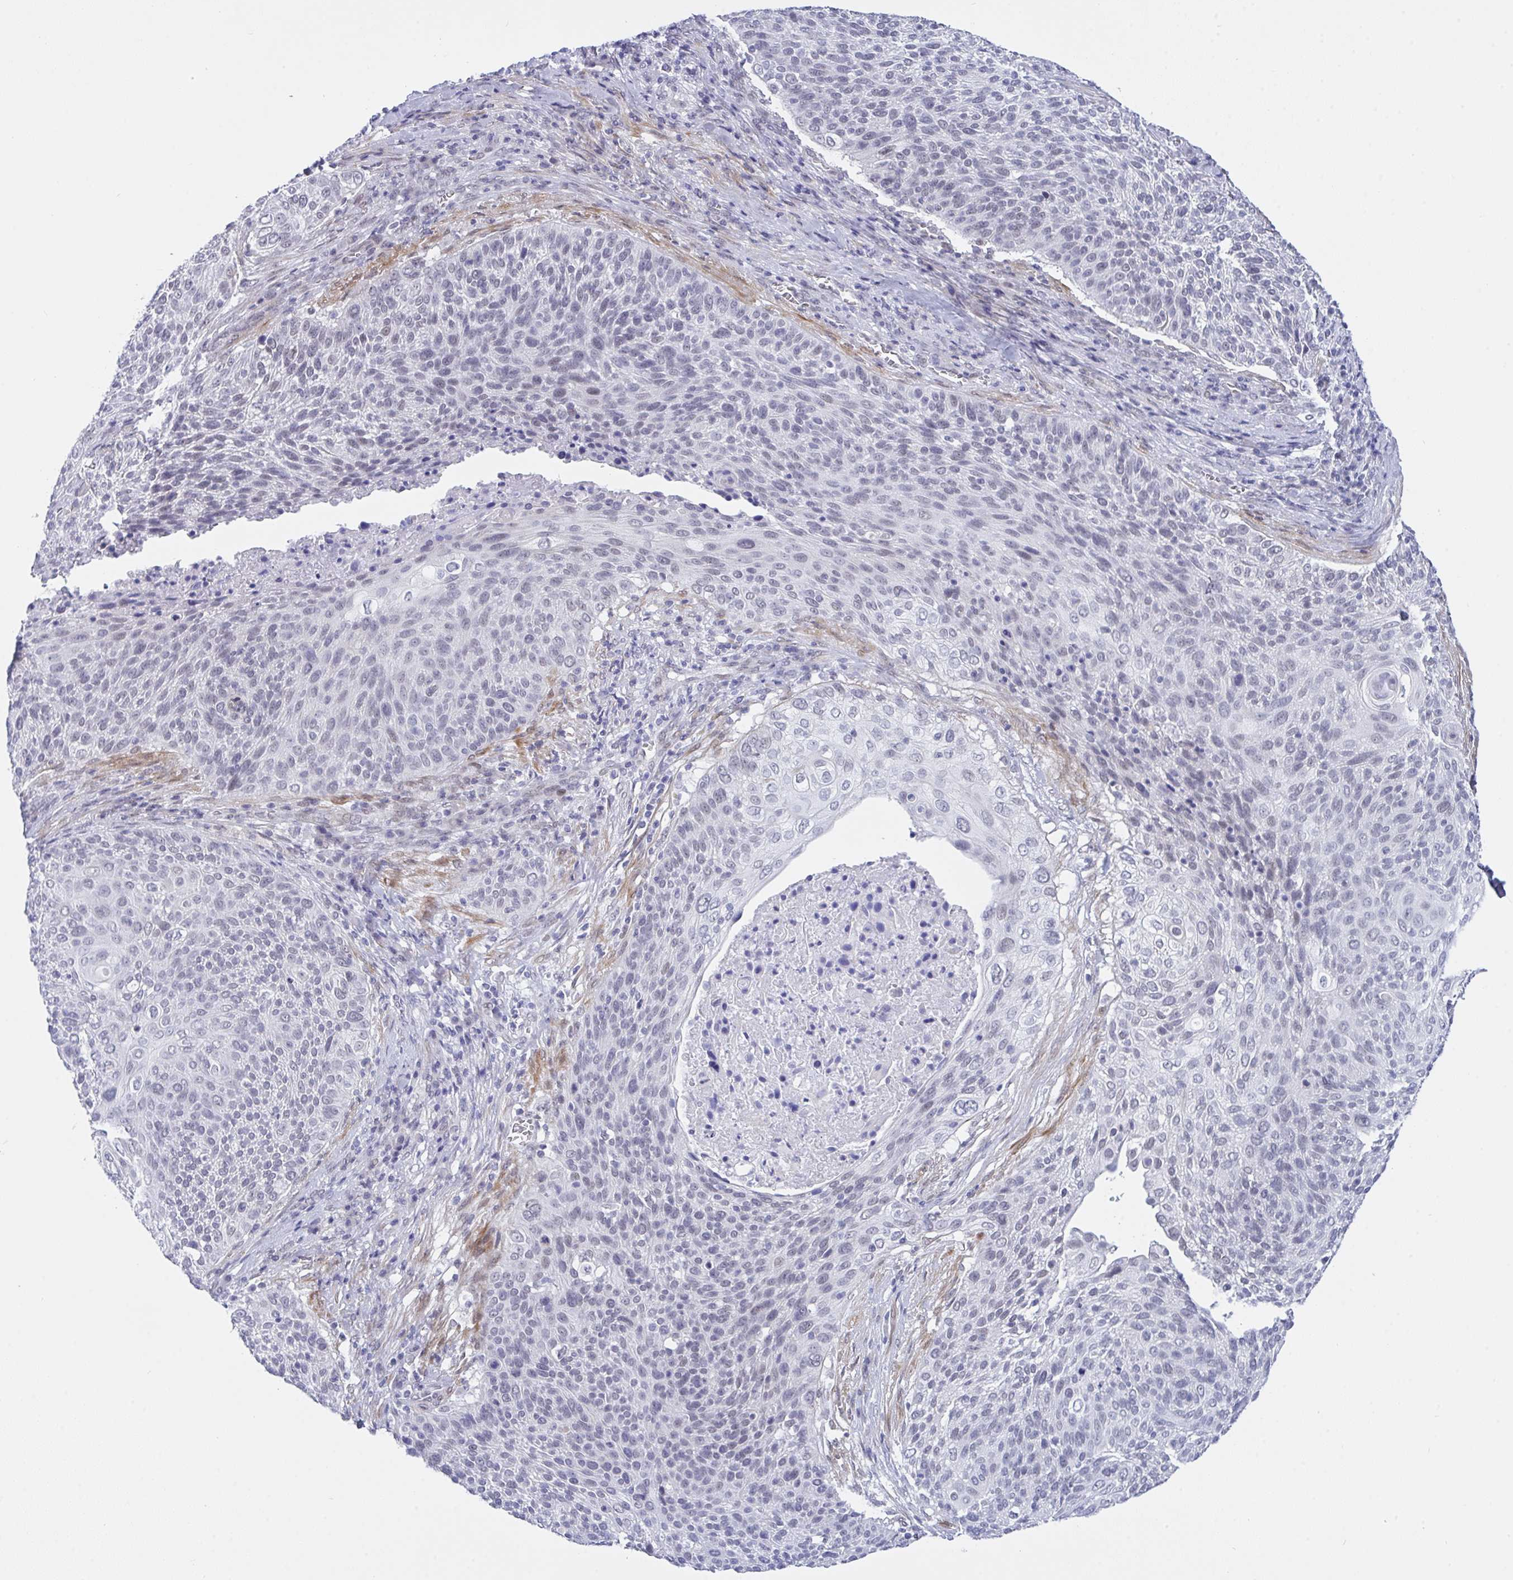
{"staining": {"intensity": "negative", "quantity": "none", "location": "none"}, "tissue": "cervical cancer", "cell_type": "Tumor cells", "image_type": "cancer", "snomed": [{"axis": "morphology", "description": "Squamous cell carcinoma, NOS"}, {"axis": "topography", "description": "Cervix"}], "caption": "IHC micrograph of neoplastic tissue: human cervical cancer (squamous cell carcinoma) stained with DAB reveals no significant protein positivity in tumor cells. (Brightfield microscopy of DAB (3,3'-diaminobenzidine) immunohistochemistry at high magnification).", "gene": "FBXL22", "patient": {"sex": "female", "age": 31}}